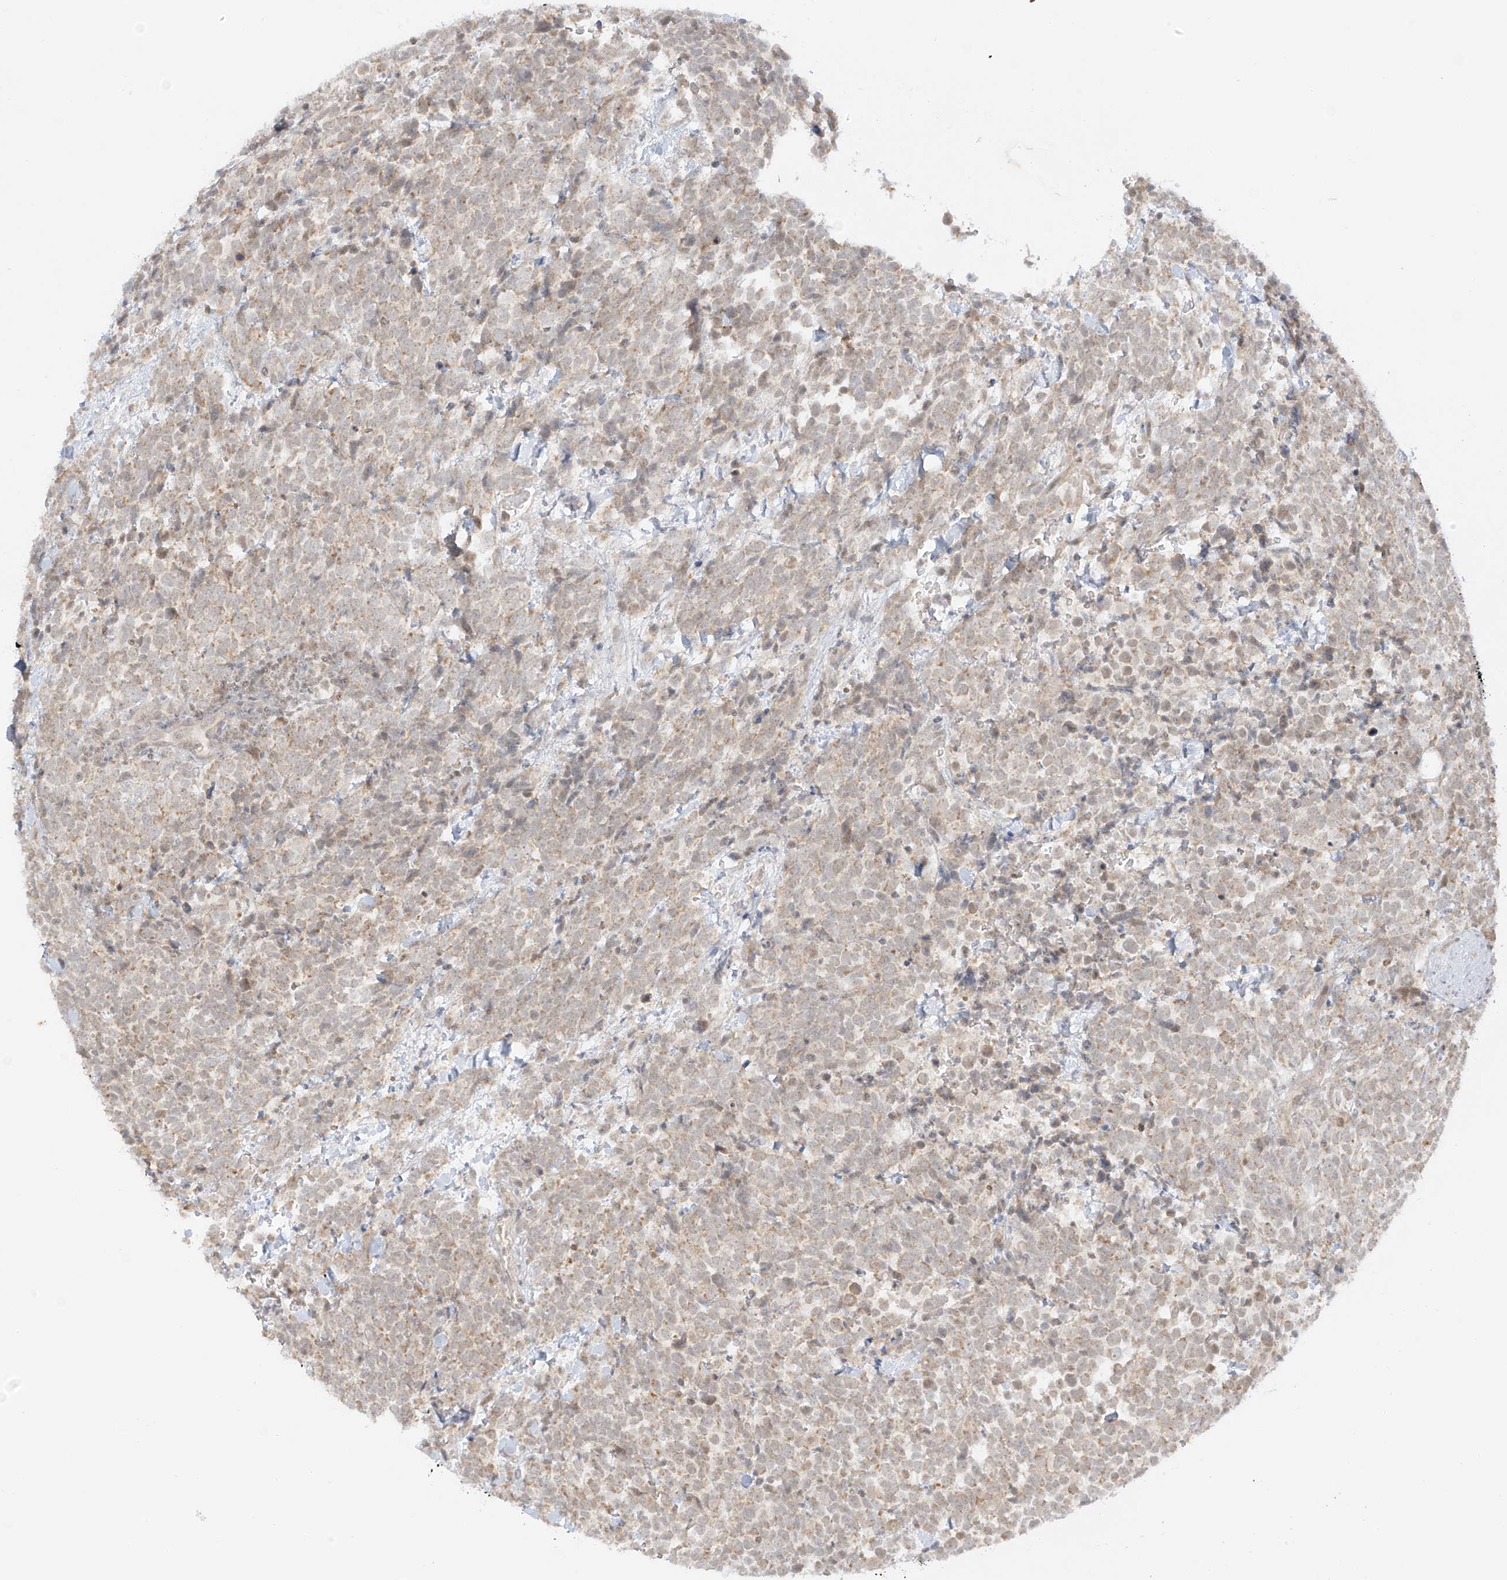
{"staining": {"intensity": "weak", "quantity": ">75%", "location": "cytoplasmic/membranous"}, "tissue": "urothelial cancer", "cell_type": "Tumor cells", "image_type": "cancer", "snomed": [{"axis": "morphology", "description": "Urothelial carcinoma, High grade"}, {"axis": "topography", "description": "Urinary bladder"}], "caption": "The immunohistochemical stain shows weak cytoplasmic/membranous expression in tumor cells of urothelial cancer tissue.", "gene": "MIPEP", "patient": {"sex": "female", "age": 82}}